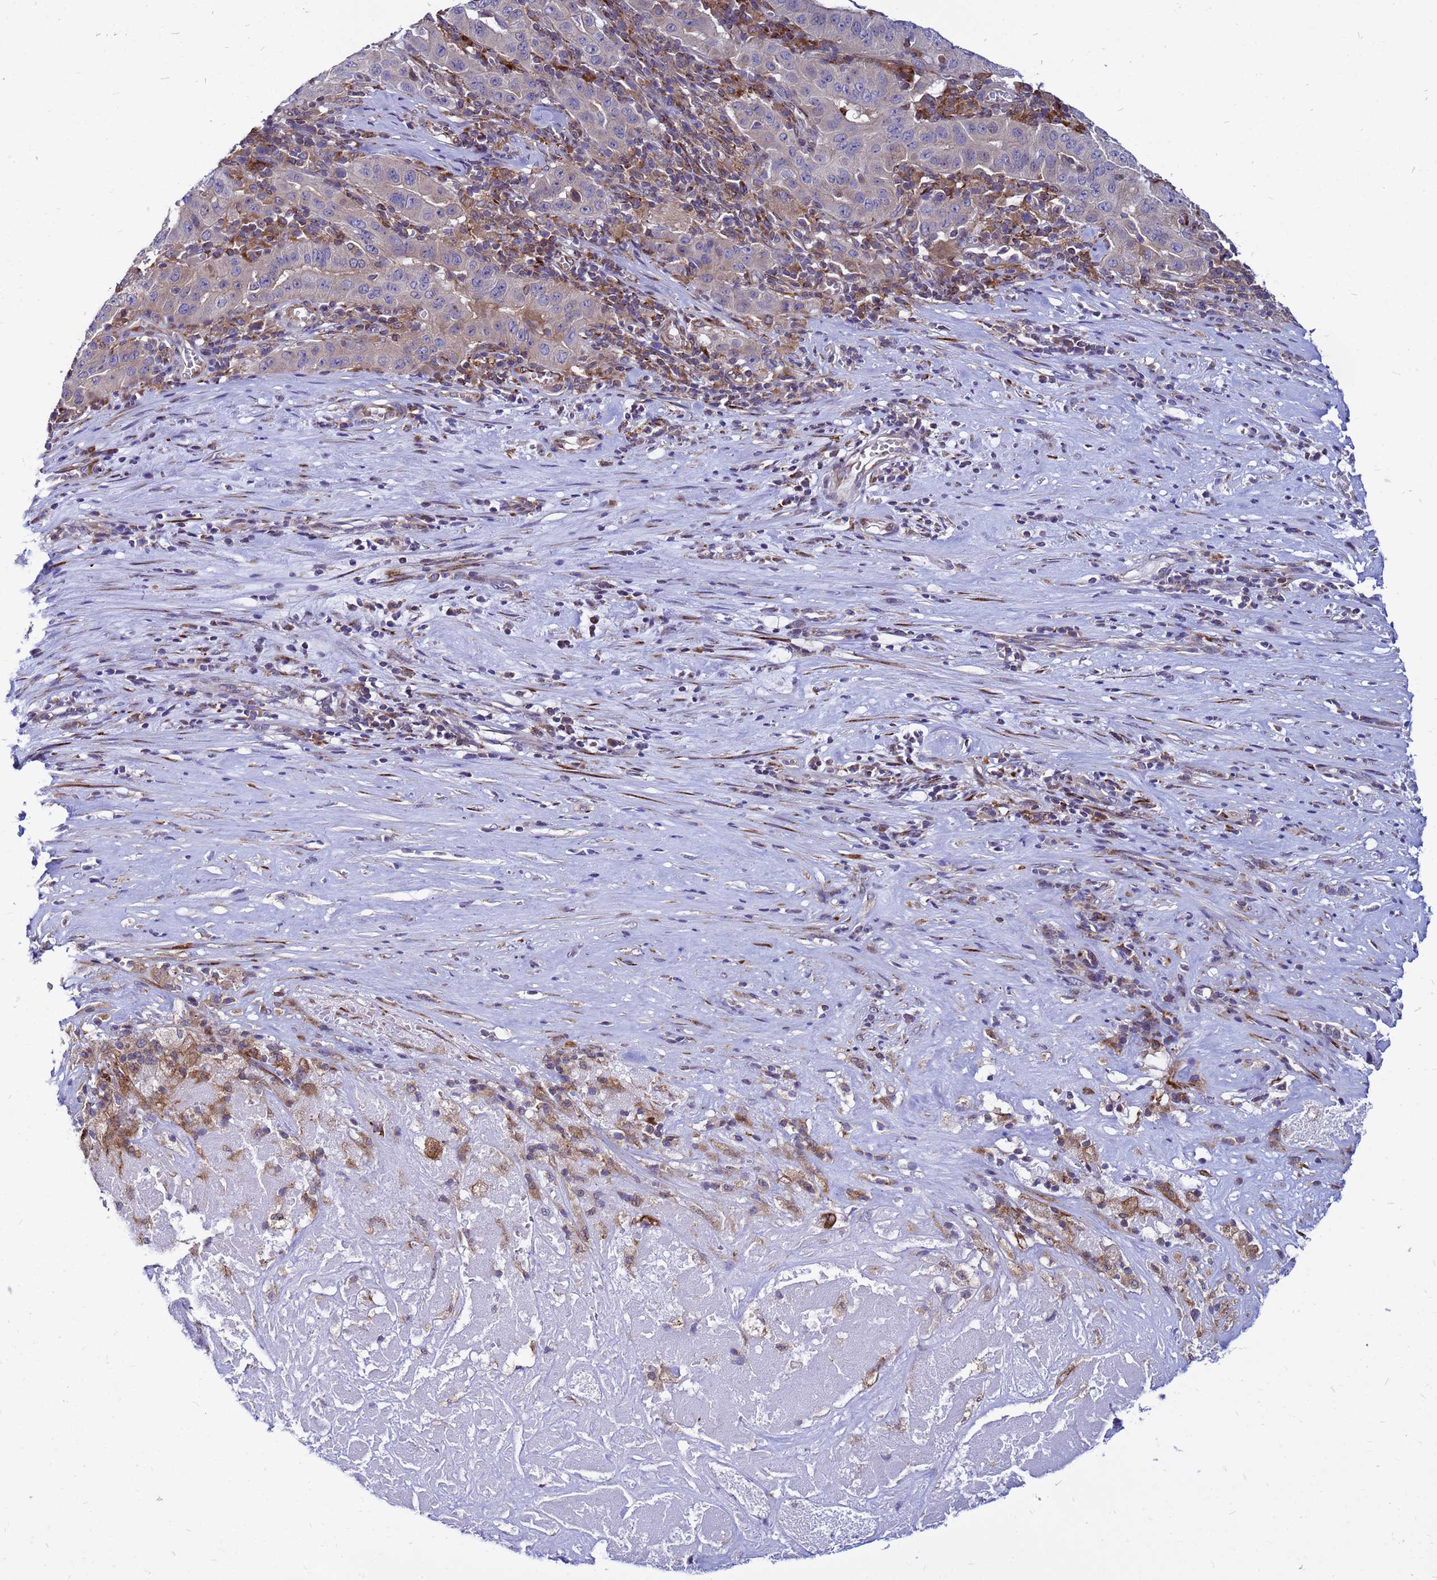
{"staining": {"intensity": "negative", "quantity": "none", "location": "none"}, "tissue": "pancreatic cancer", "cell_type": "Tumor cells", "image_type": "cancer", "snomed": [{"axis": "morphology", "description": "Adenocarcinoma, NOS"}, {"axis": "topography", "description": "Pancreas"}], "caption": "A high-resolution histopathology image shows immunohistochemistry (IHC) staining of adenocarcinoma (pancreatic), which shows no significant expression in tumor cells.", "gene": "FHIP1A", "patient": {"sex": "male", "age": 63}}